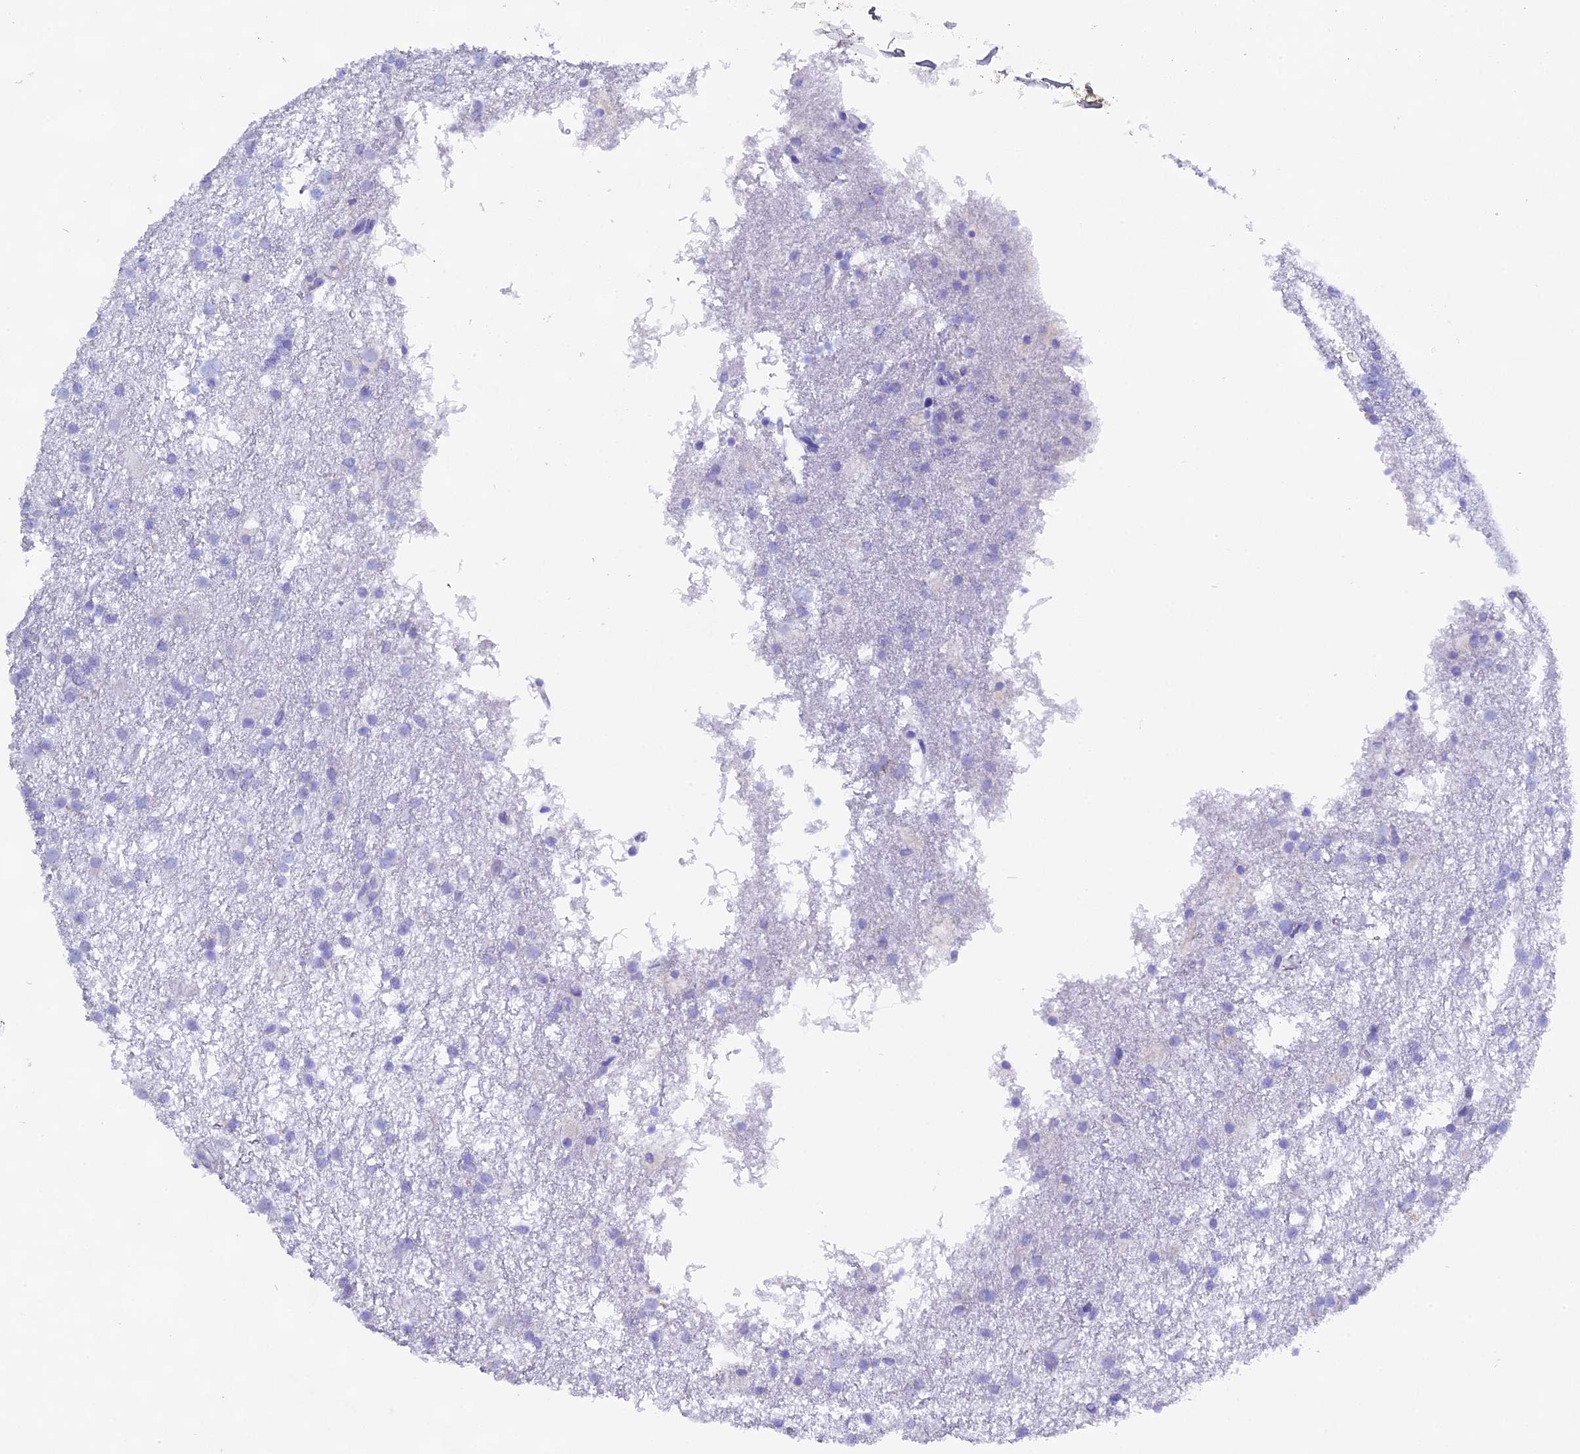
{"staining": {"intensity": "negative", "quantity": "none", "location": "none"}, "tissue": "glioma", "cell_type": "Tumor cells", "image_type": "cancer", "snomed": [{"axis": "morphology", "description": "Glioma, malignant, High grade"}, {"axis": "topography", "description": "Brain"}], "caption": "Immunohistochemistry (IHC) histopathology image of neoplastic tissue: glioma stained with DAB reveals no significant protein staining in tumor cells. The staining was performed using DAB (3,3'-diaminobenzidine) to visualize the protein expression in brown, while the nuclei were stained in blue with hematoxylin (Magnification: 20x).", "gene": "FKBP11", "patient": {"sex": "male", "age": 77}}